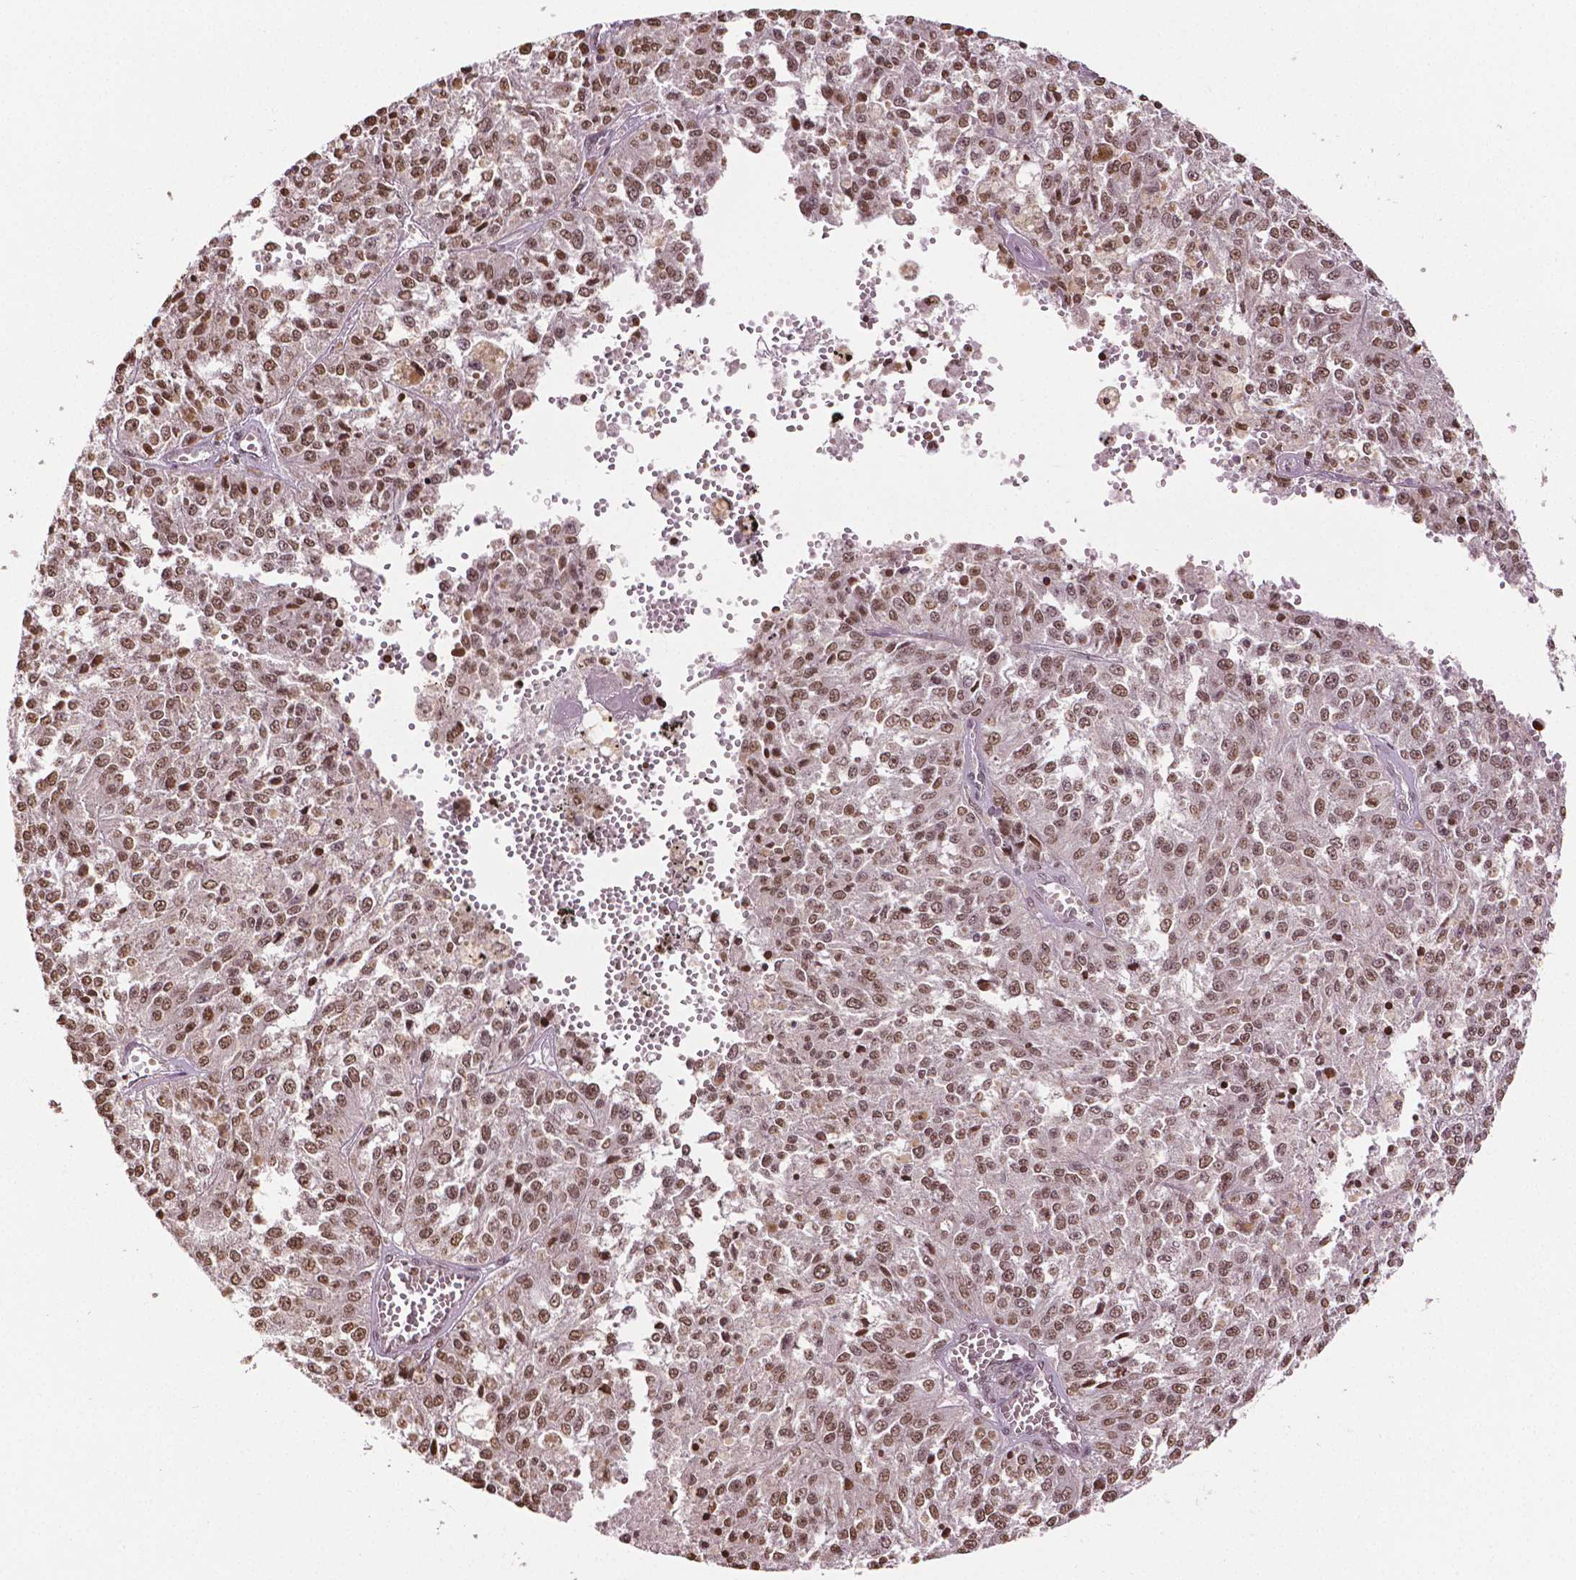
{"staining": {"intensity": "moderate", "quantity": ">75%", "location": "nuclear"}, "tissue": "melanoma", "cell_type": "Tumor cells", "image_type": "cancer", "snomed": [{"axis": "morphology", "description": "Malignant melanoma, Metastatic site"}, {"axis": "topography", "description": "Lymph node"}], "caption": "Immunohistochemical staining of malignant melanoma (metastatic site) exhibits moderate nuclear protein expression in about >75% of tumor cells.", "gene": "DEK", "patient": {"sex": "female", "age": 64}}